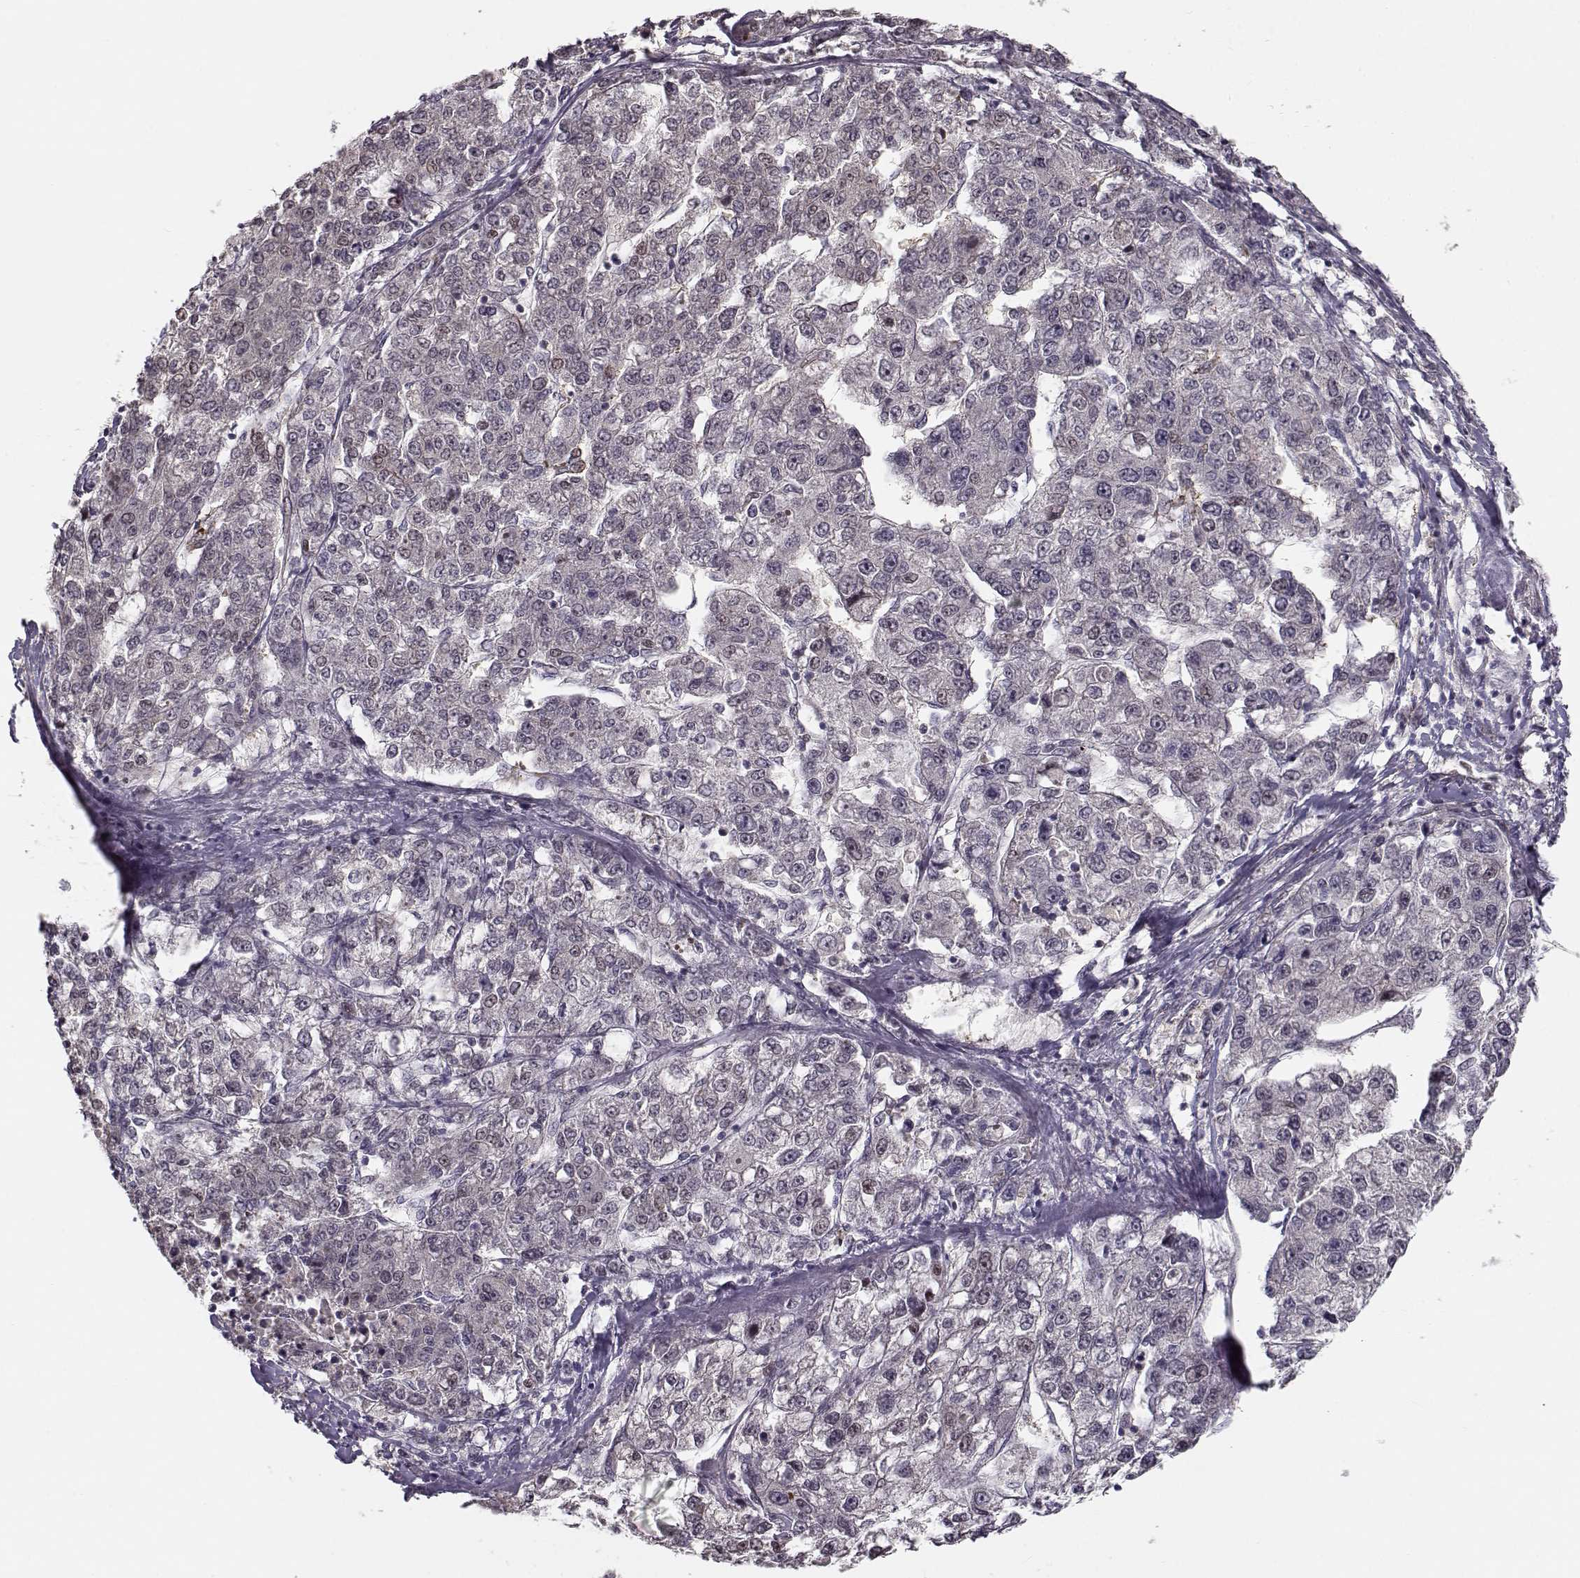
{"staining": {"intensity": "negative", "quantity": "none", "location": "none"}, "tissue": "liver cancer", "cell_type": "Tumor cells", "image_type": "cancer", "snomed": [{"axis": "morphology", "description": "Carcinoma, Hepatocellular, NOS"}, {"axis": "topography", "description": "Liver"}], "caption": "Human liver cancer stained for a protein using IHC displays no expression in tumor cells.", "gene": "RGS9BP", "patient": {"sex": "male", "age": 56}}